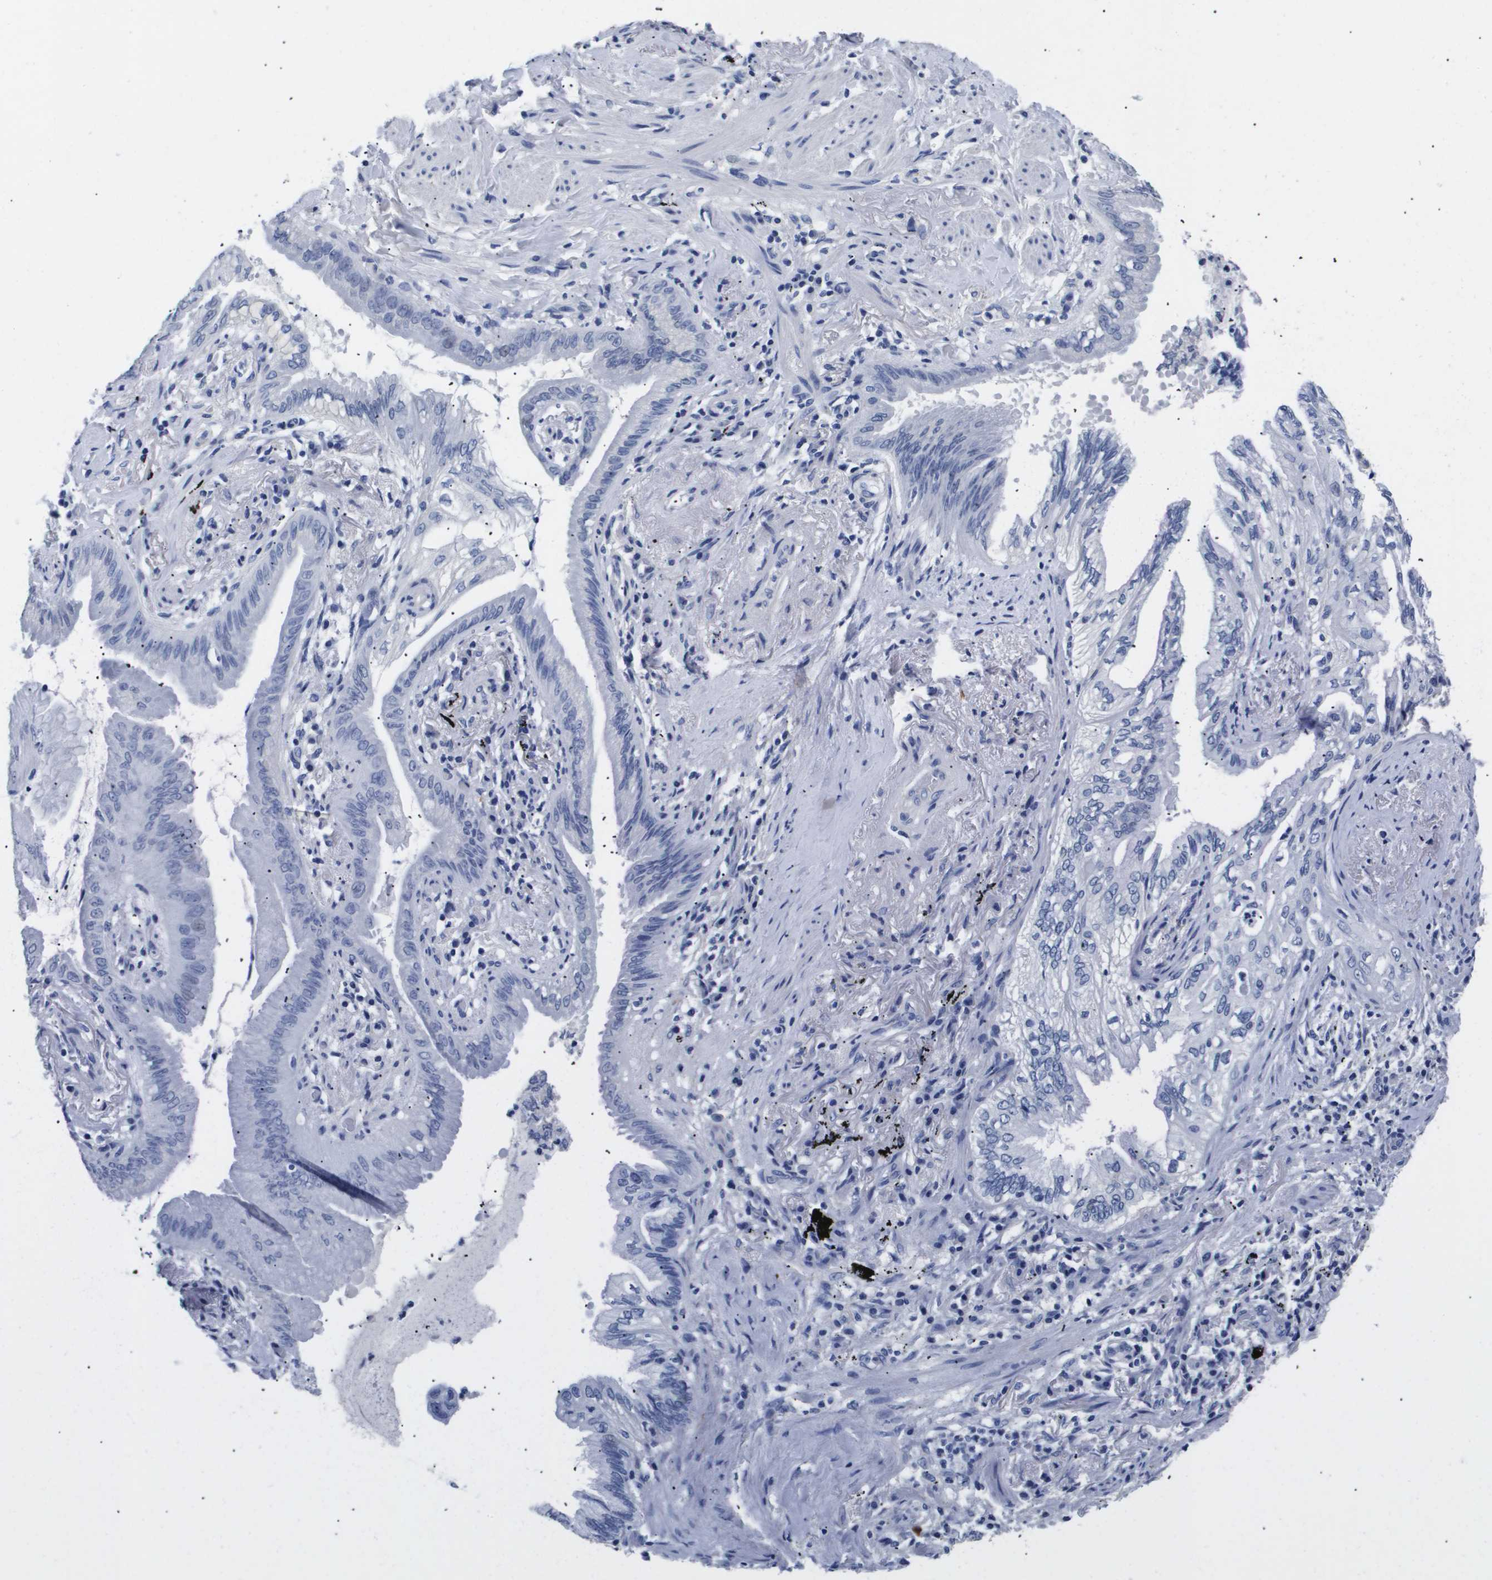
{"staining": {"intensity": "negative", "quantity": "none", "location": "none"}, "tissue": "lung cancer", "cell_type": "Tumor cells", "image_type": "cancer", "snomed": [{"axis": "morphology", "description": "Normal tissue, NOS"}, {"axis": "morphology", "description": "Adenocarcinoma, NOS"}, {"axis": "topography", "description": "Bronchus"}, {"axis": "topography", "description": "Lung"}], "caption": "Immunohistochemical staining of human lung adenocarcinoma exhibits no significant expression in tumor cells. (DAB IHC with hematoxylin counter stain).", "gene": "ATP6V0A4", "patient": {"sex": "female", "age": 70}}